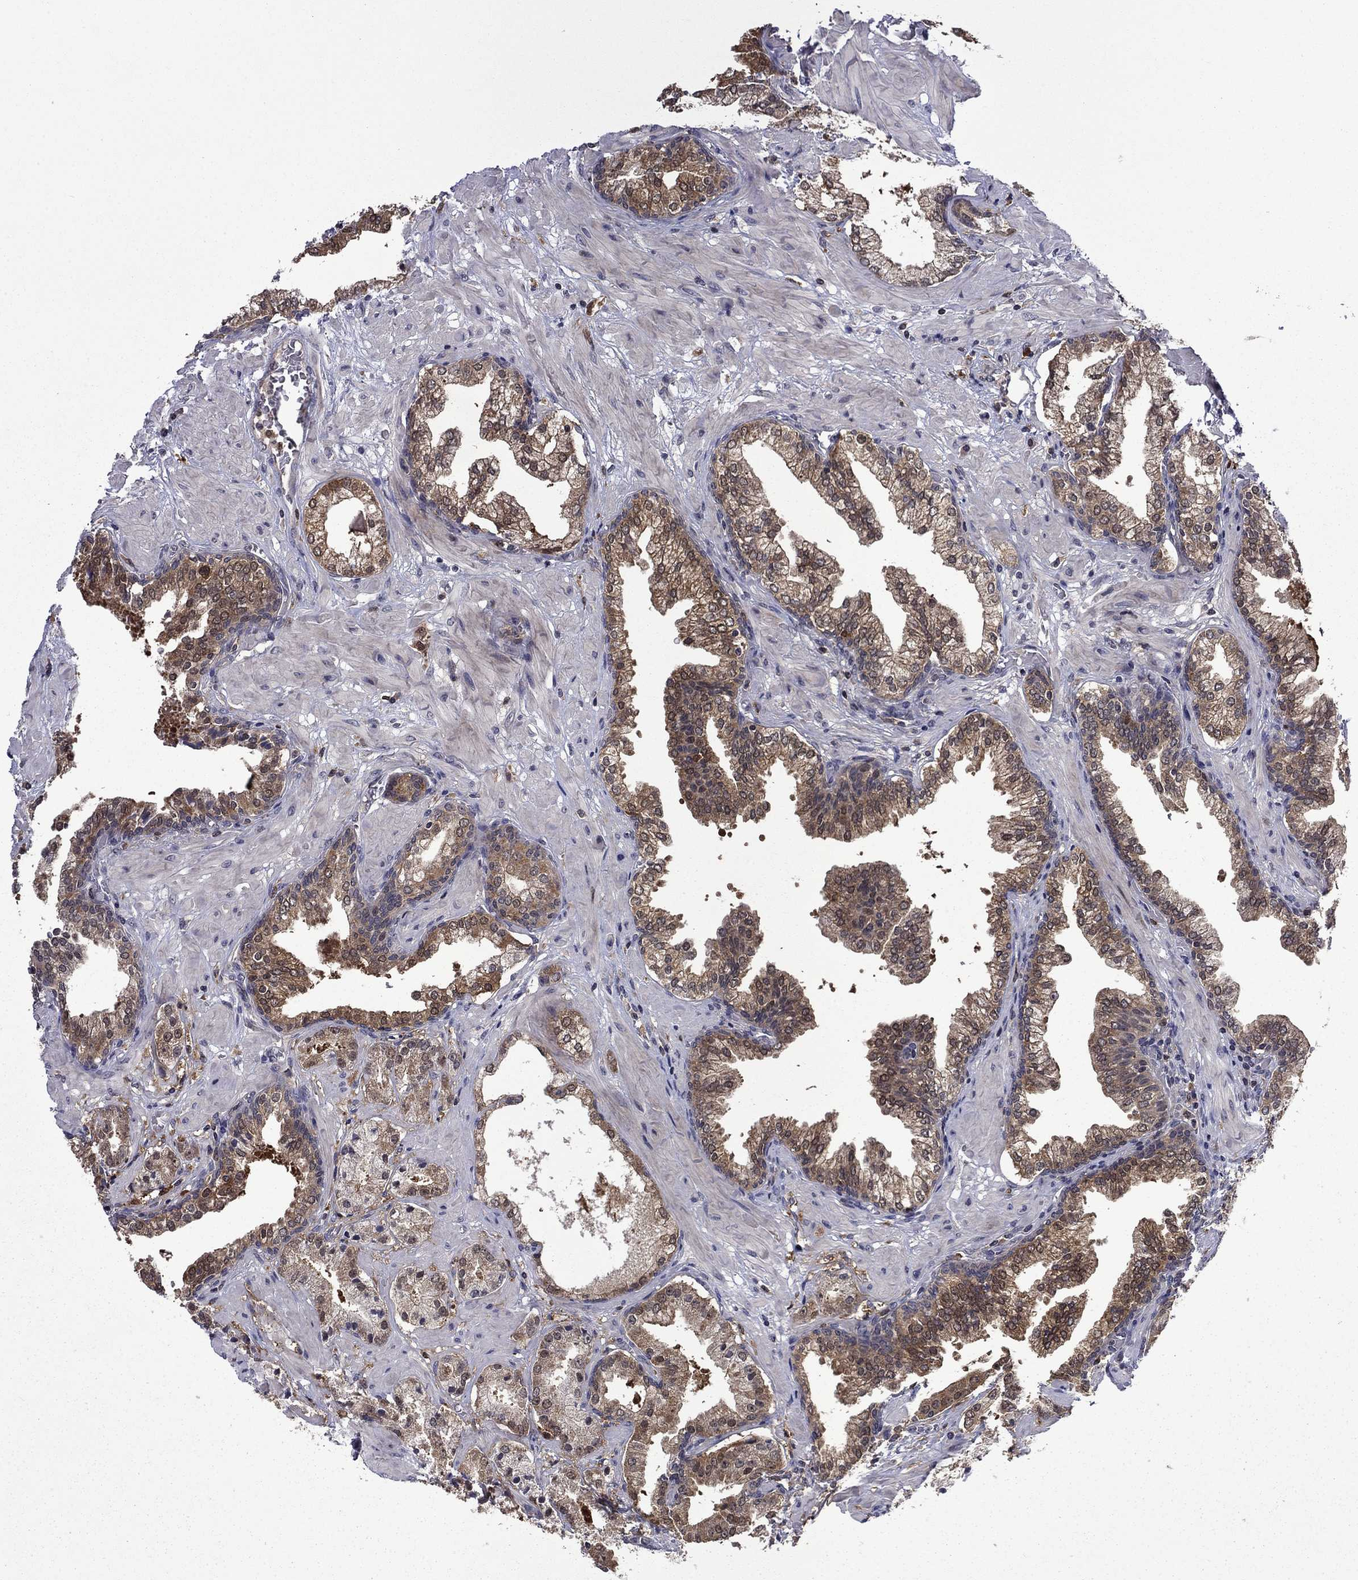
{"staining": {"intensity": "moderate", "quantity": "25%-75%", "location": "cytoplasmic/membranous"}, "tissue": "prostate cancer", "cell_type": "Tumor cells", "image_type": "cancer", "snomed": [{"axis": "morphology", "description": "Adenocarcinoma, NOS"}, {"axis": "topography", "description": "Prostate and seminal vesicle, NOS"}, {"axis": "topography", "description": "Prostate"}], "caption": "DAB immunohistochemical staining of human prostate cancer (adenocarcinoma) shows moderate cytoplasmic/membranous protein staining in approximately 25%-75% of tumor cells.", "gene": "TPMT", "patient": {"sex": "male", "age": 44}}